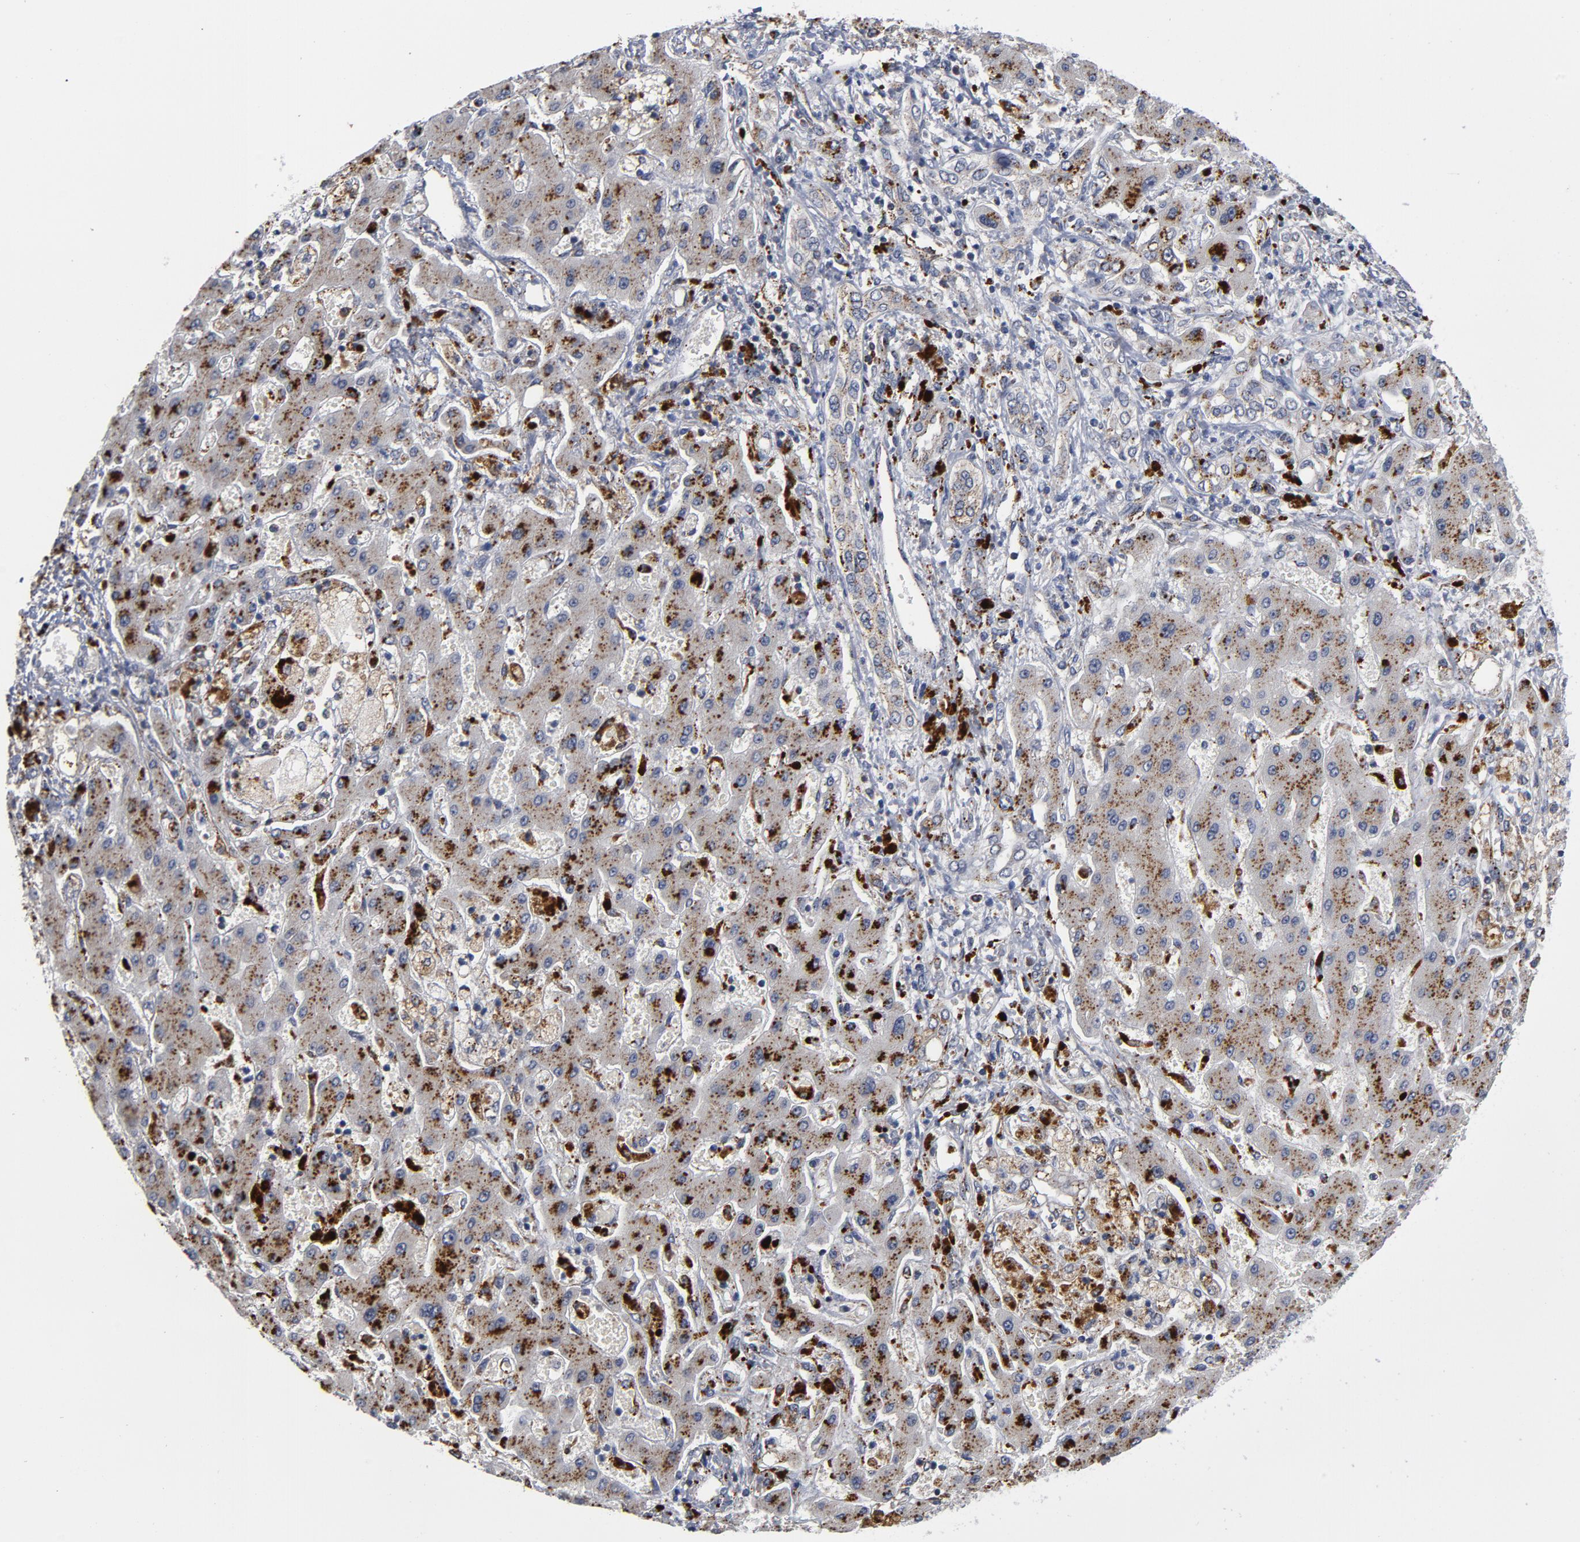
{"staining": {"intensity": "strong", "quantity": ">75%", "location": "cytoplasmic/membranous"}, "tissue": "liver cancer", "cell_type": "Tumor cells", "image_type": "cancer", "snomed": [{"axis": "morphology", "description": "Cholangiocarcinoma"}, {"axis": "topography", "description": "Liver"}], "caption": "Strong cytoplasmic/membranous positivity for a protein is present in about >75% of tumor cells of liver cholangiocarcinoma using IHC.", "gene": "AKT2", "patient": {"sex": "male", "age": 50}}